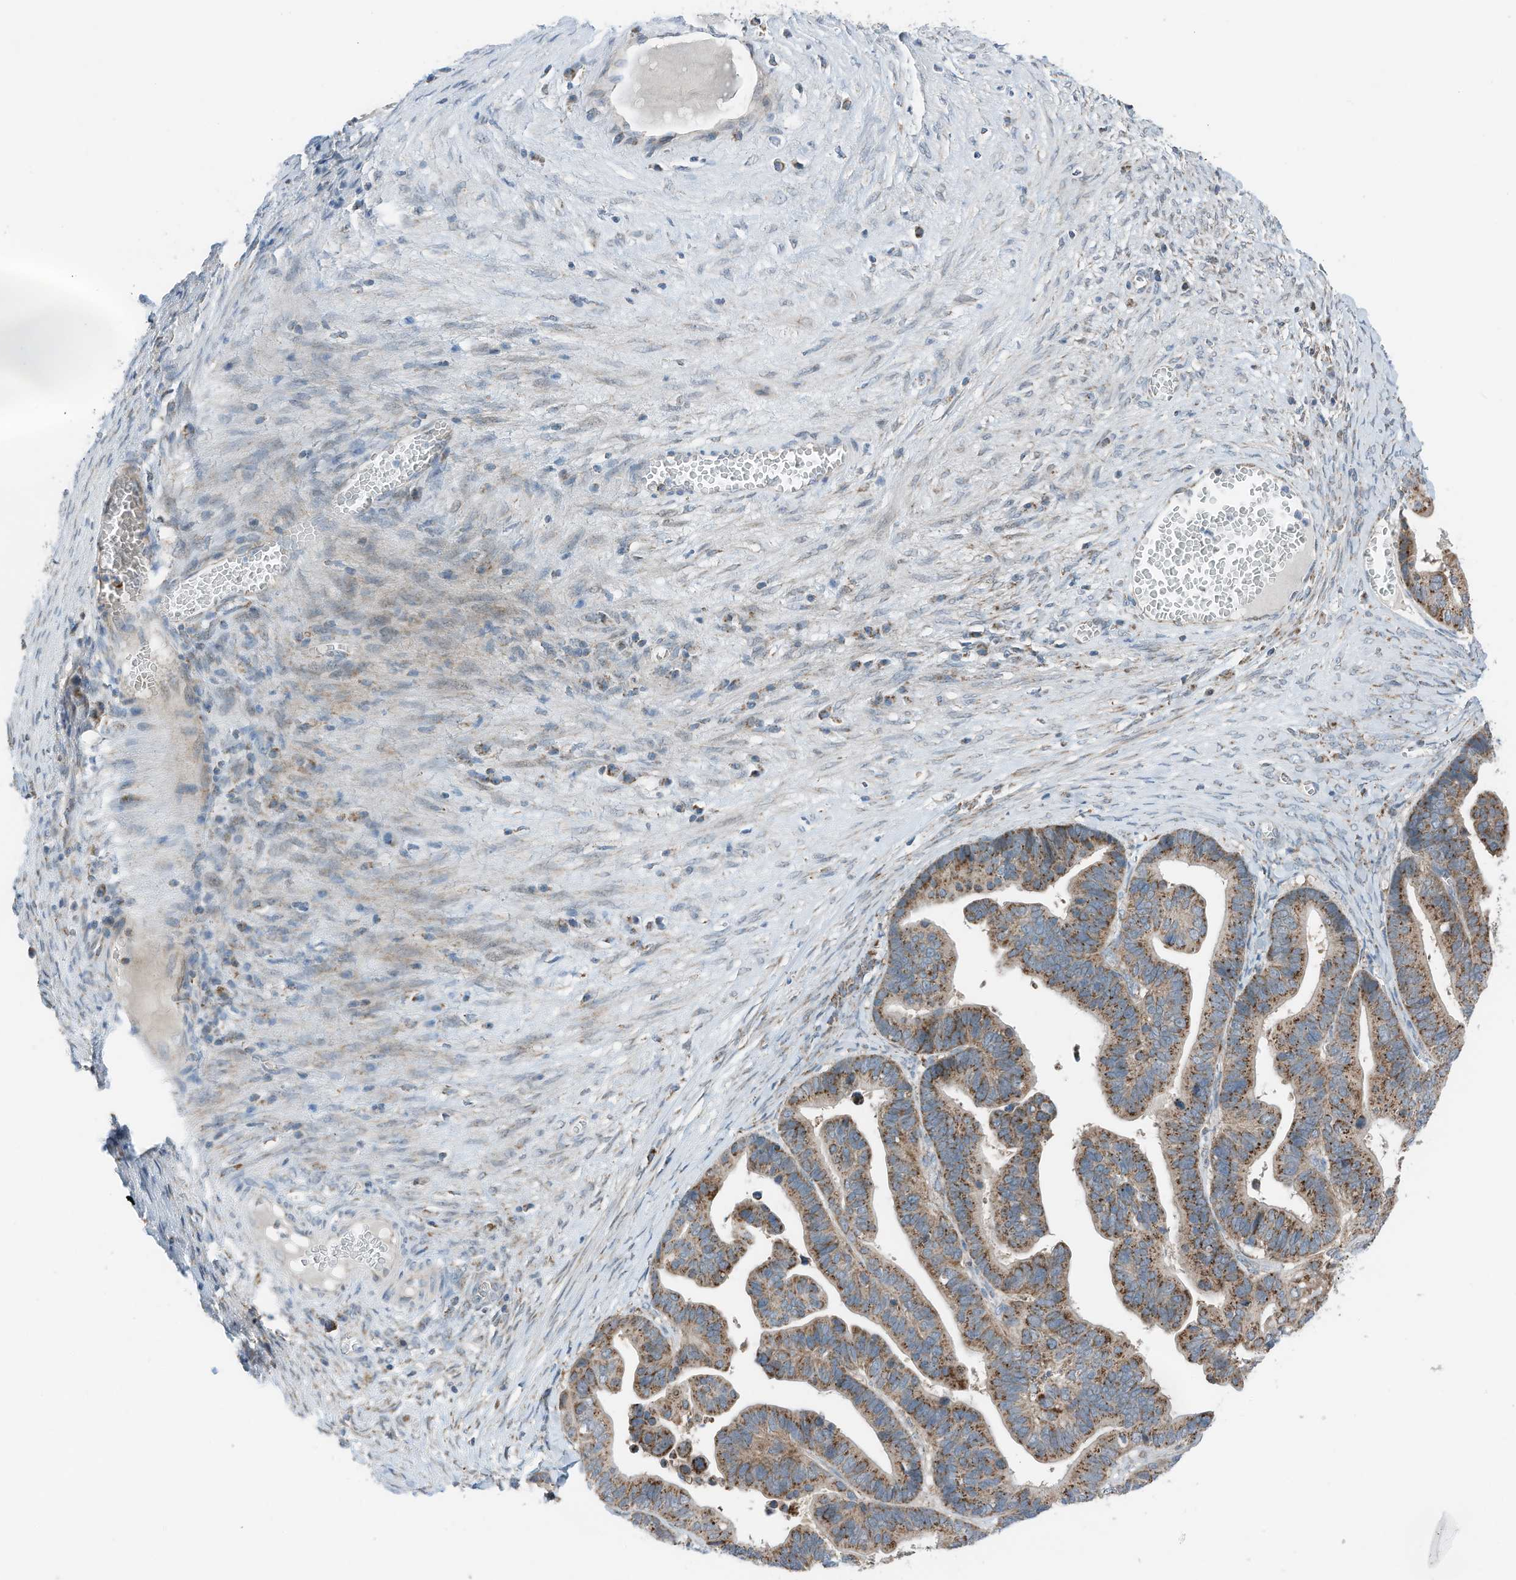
{"staining": {"intensity": "moderate", "quantity": ">75%", "location": "cytoplasmic/membranous"}, "tissue": "ovarian cancer", "cell_type": "Tumor cells", "image_type": "cancer", "snomed": [{"axis": "morphology", "description": "Cystadenocarcinoma, serous, NOS"}, {"axis": "topography", "description": "Ovary"}], "caption": "Brown immunohistochemical staining in human ovarian cancer (serous cystadenocarcinoma) shows moderate cytoplasmic/membranous positivity in approximately >75% of tumor cells. (Stains: DAB in brown, nuclei in blue, Microscopy: brightfield microscopy at high magnification).", "gene": "RMND1", "patient": {"sex": "female", "age": 56}}